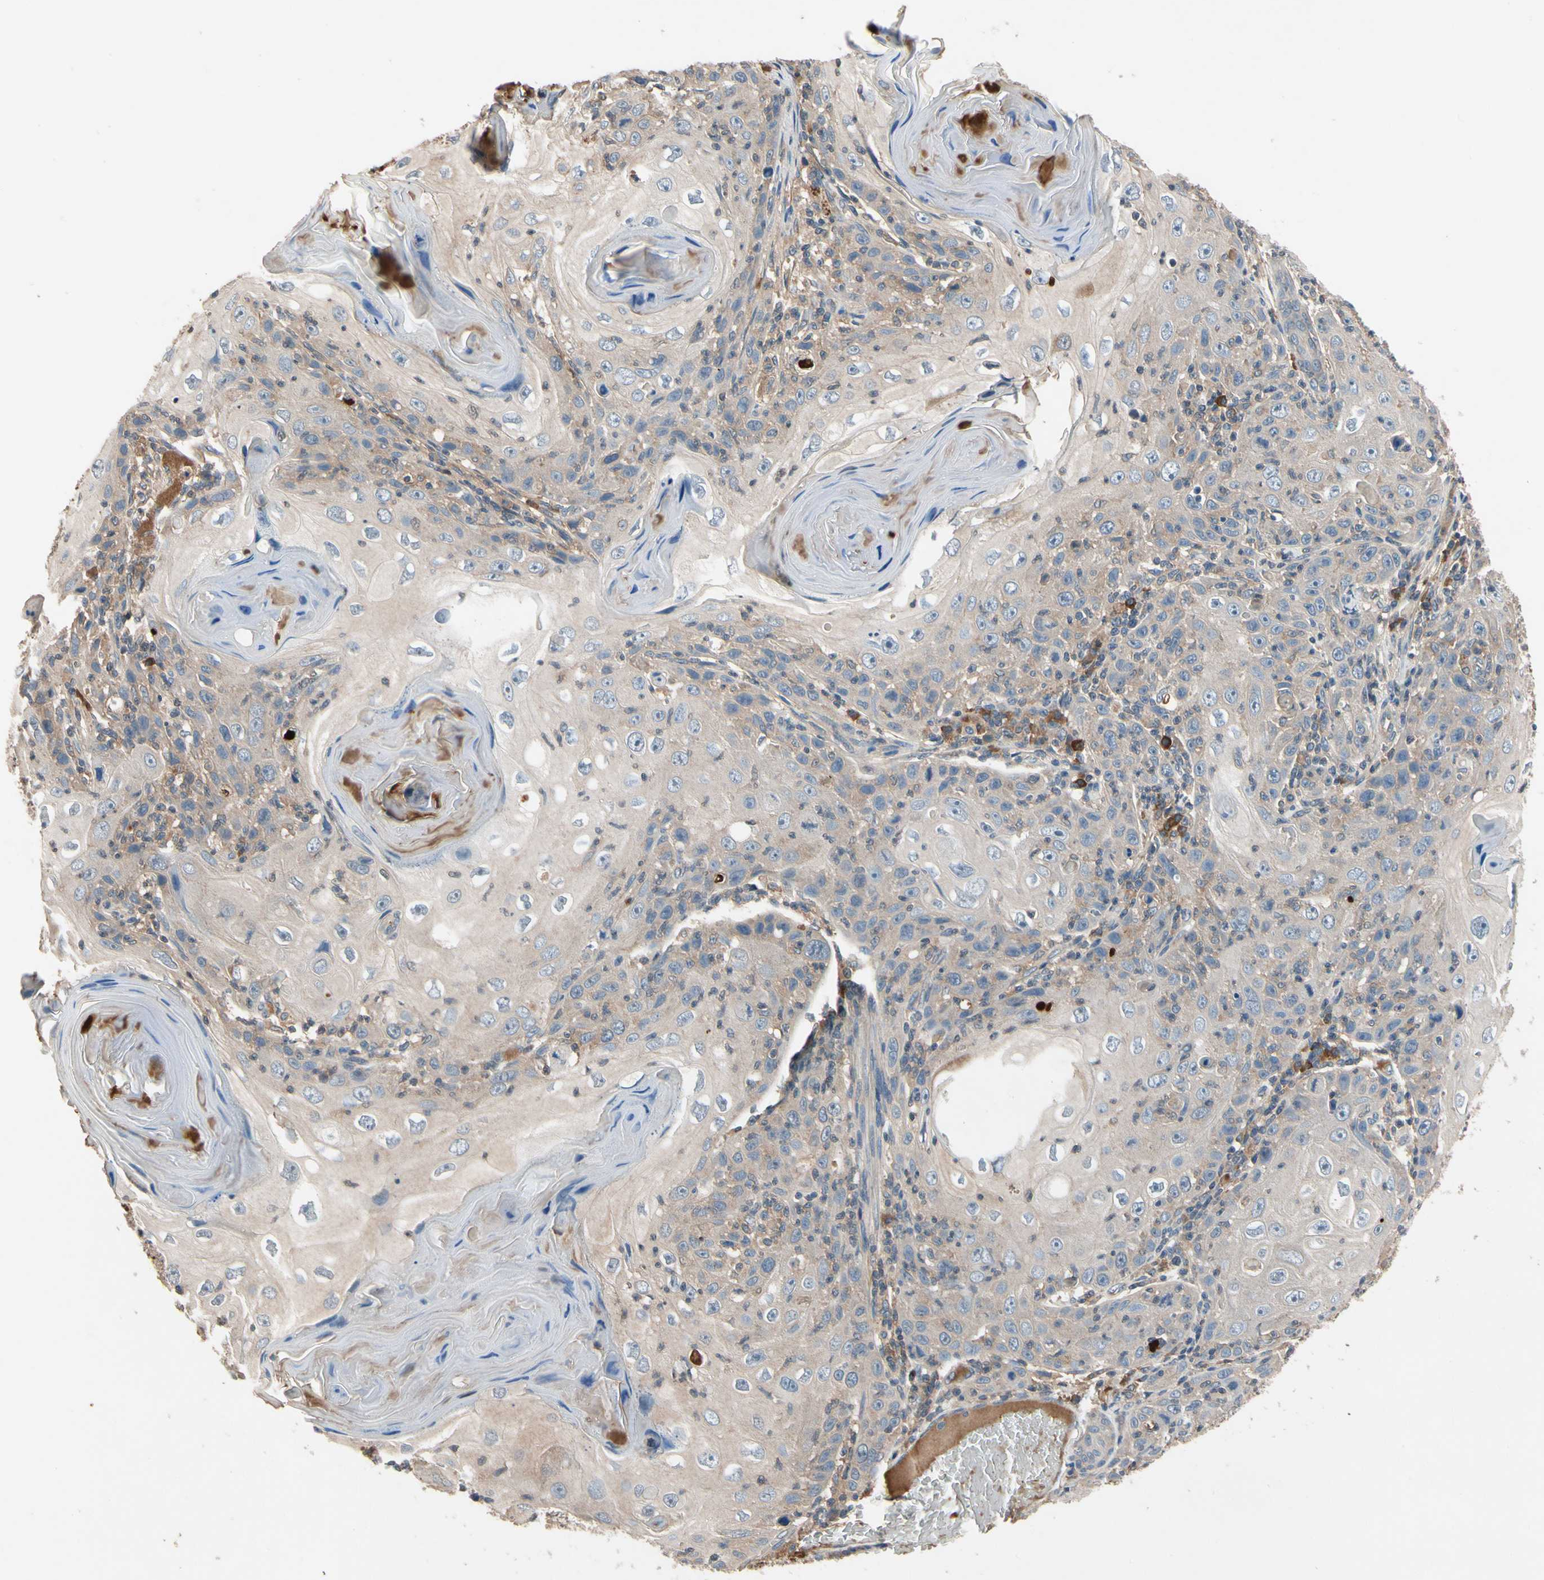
{"staining": {"intensity": "weak", "quantity": "25%-75%", "location": "cytoplasmic/membranous"}, "tissue": "skin cancer", "cell_type": "Tumor cells", "image_type": "cancer", "snomed": [{"axis": "morphology", "description": "Squamous cell carcinoma, NOS"}, {"axis": "topography", "description": "Skin"}], "caption": "A histopathology image of skin squamous cell carcinoma stained for a protein demonstrates weak cytoplasmic/membranous brown staining in tumor cells.", "gene": "IL1RL1", "patient": {"sex": "female", "age": 88}}